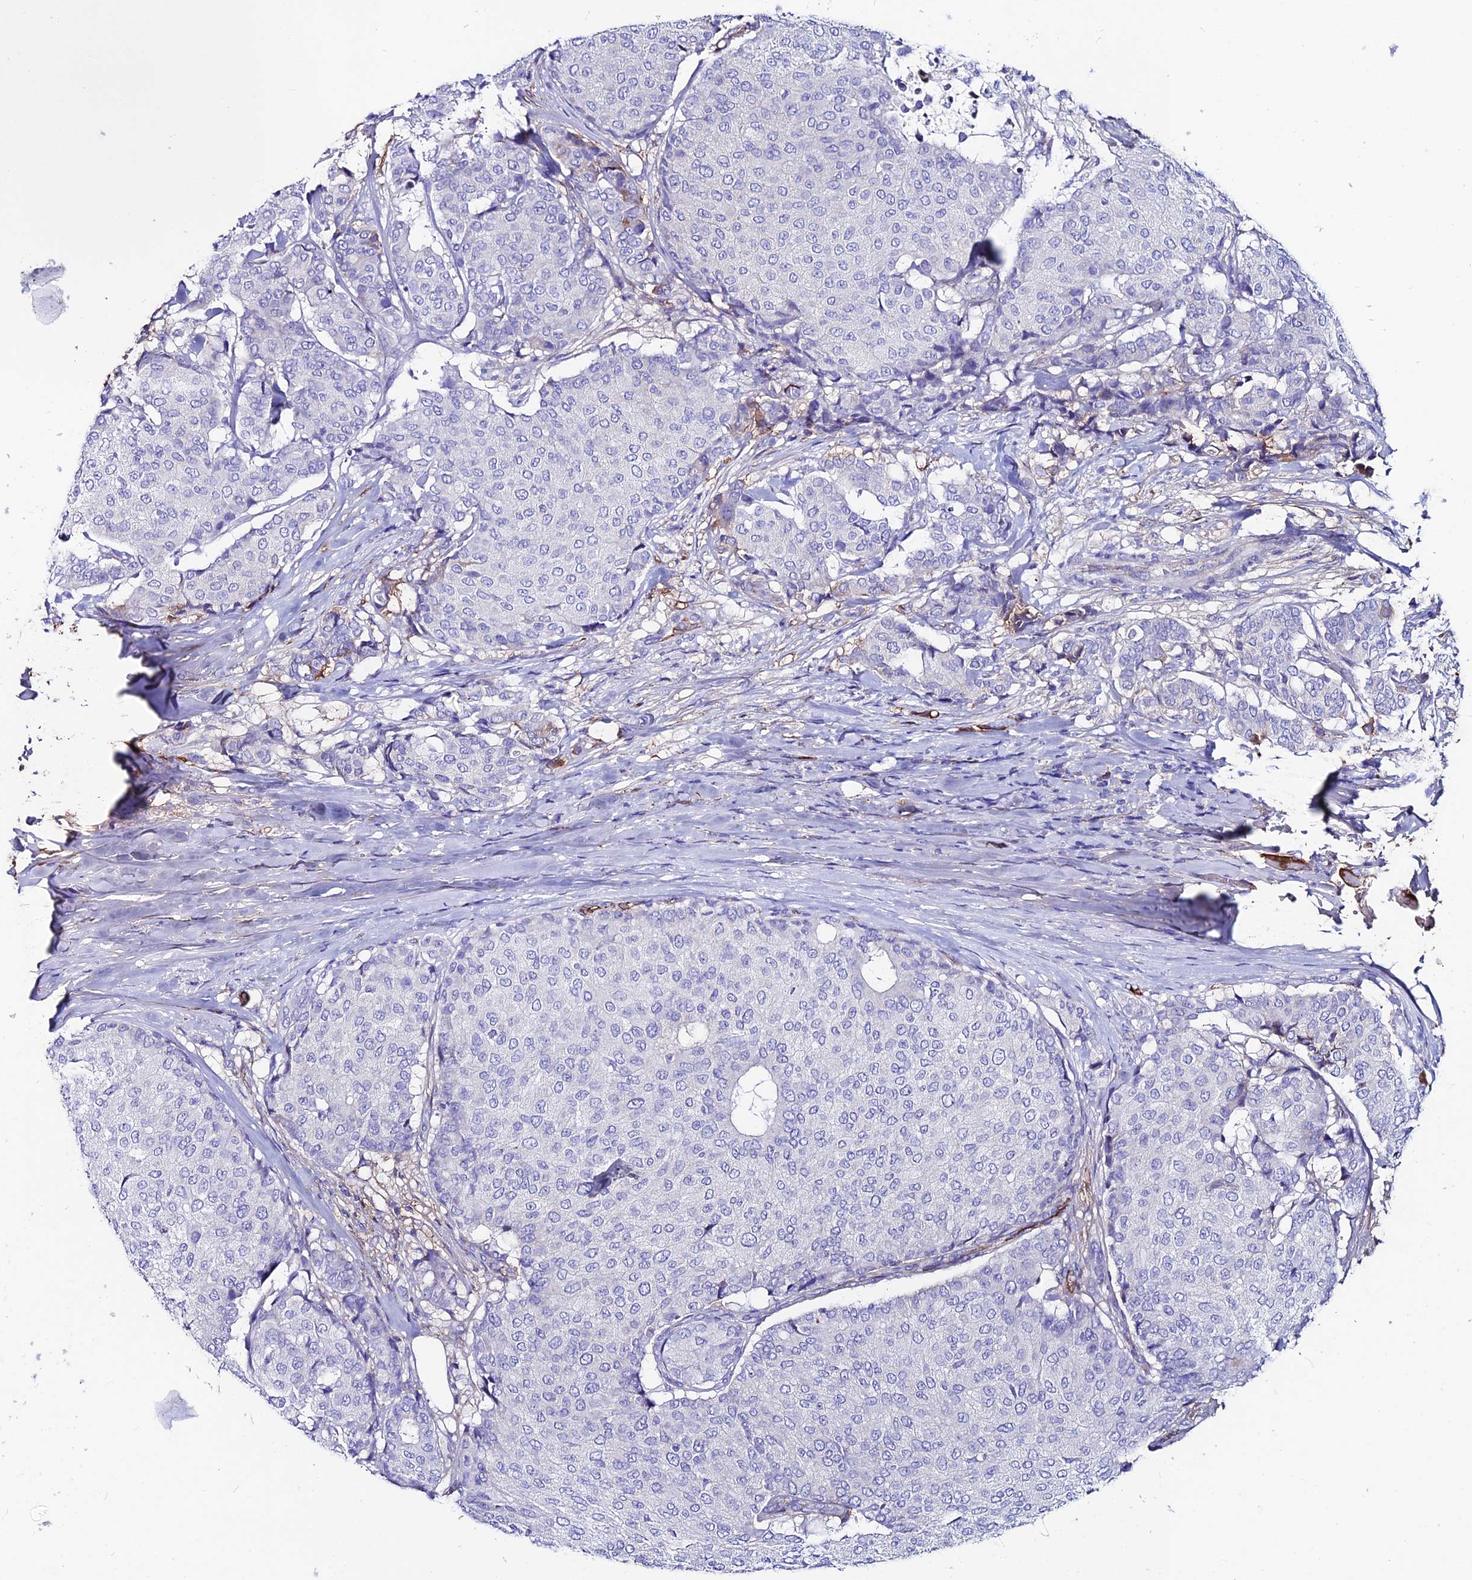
{"staining": {"intensity": "negative", "quantity": "none", "location": "none"}, "tissue": "breast cancer", "cell_type": "Tumor cells", "image_type": "cancer", "snomed": [{"axis": "morphology", "description": "Duct carcinoma"}, {"axis": "topography", "description": "Breast"}], "caption": "Immunohistochemical staining of breast cancer shows no significant positivity in tumor cells. (DAB immunohistochemistry with hematoxylin counter stain).", "gene": "SLC25A16", "patient": {"sex": "female", "age": 75}}